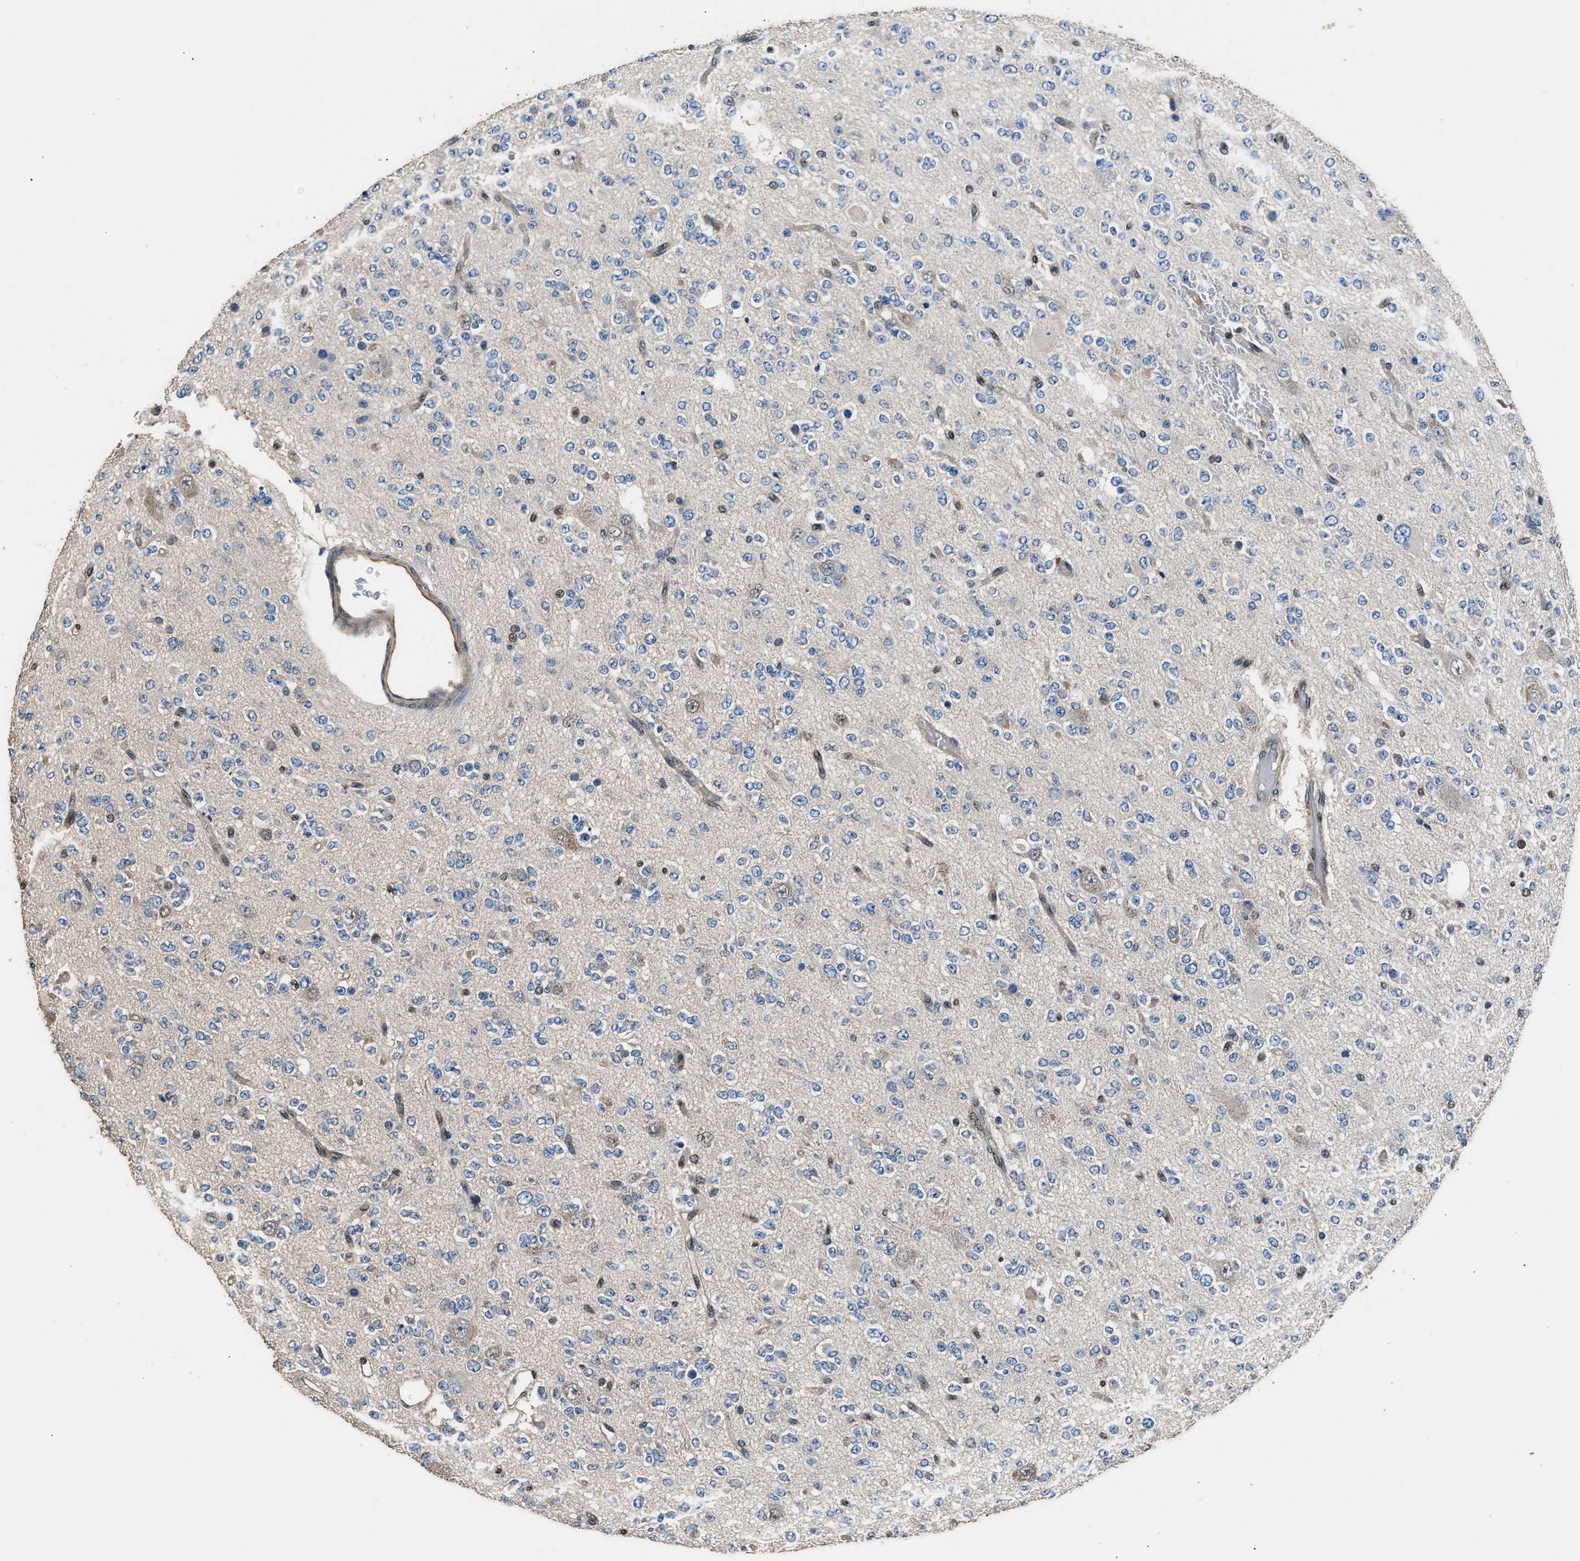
{"staining": {"intensity": "weak", "quantity": "<25%", "location": "cytoplasmic/membranous"}, "tissue": "glioma", "cell_type": "Tumor cells", "image_type": "cancer", "snomed": [{"axis": "morphology", "description": "Glioma, malignant, Low grade"}, {"axis": "topography", "description": "Brain"}], "caption": "Human malignant low-grade glioma stained for a protein using immunohistochemistry displays no staining in tumor cells.", "gene": "DFFA", "patient": {"sex": "male", "age": 38}}